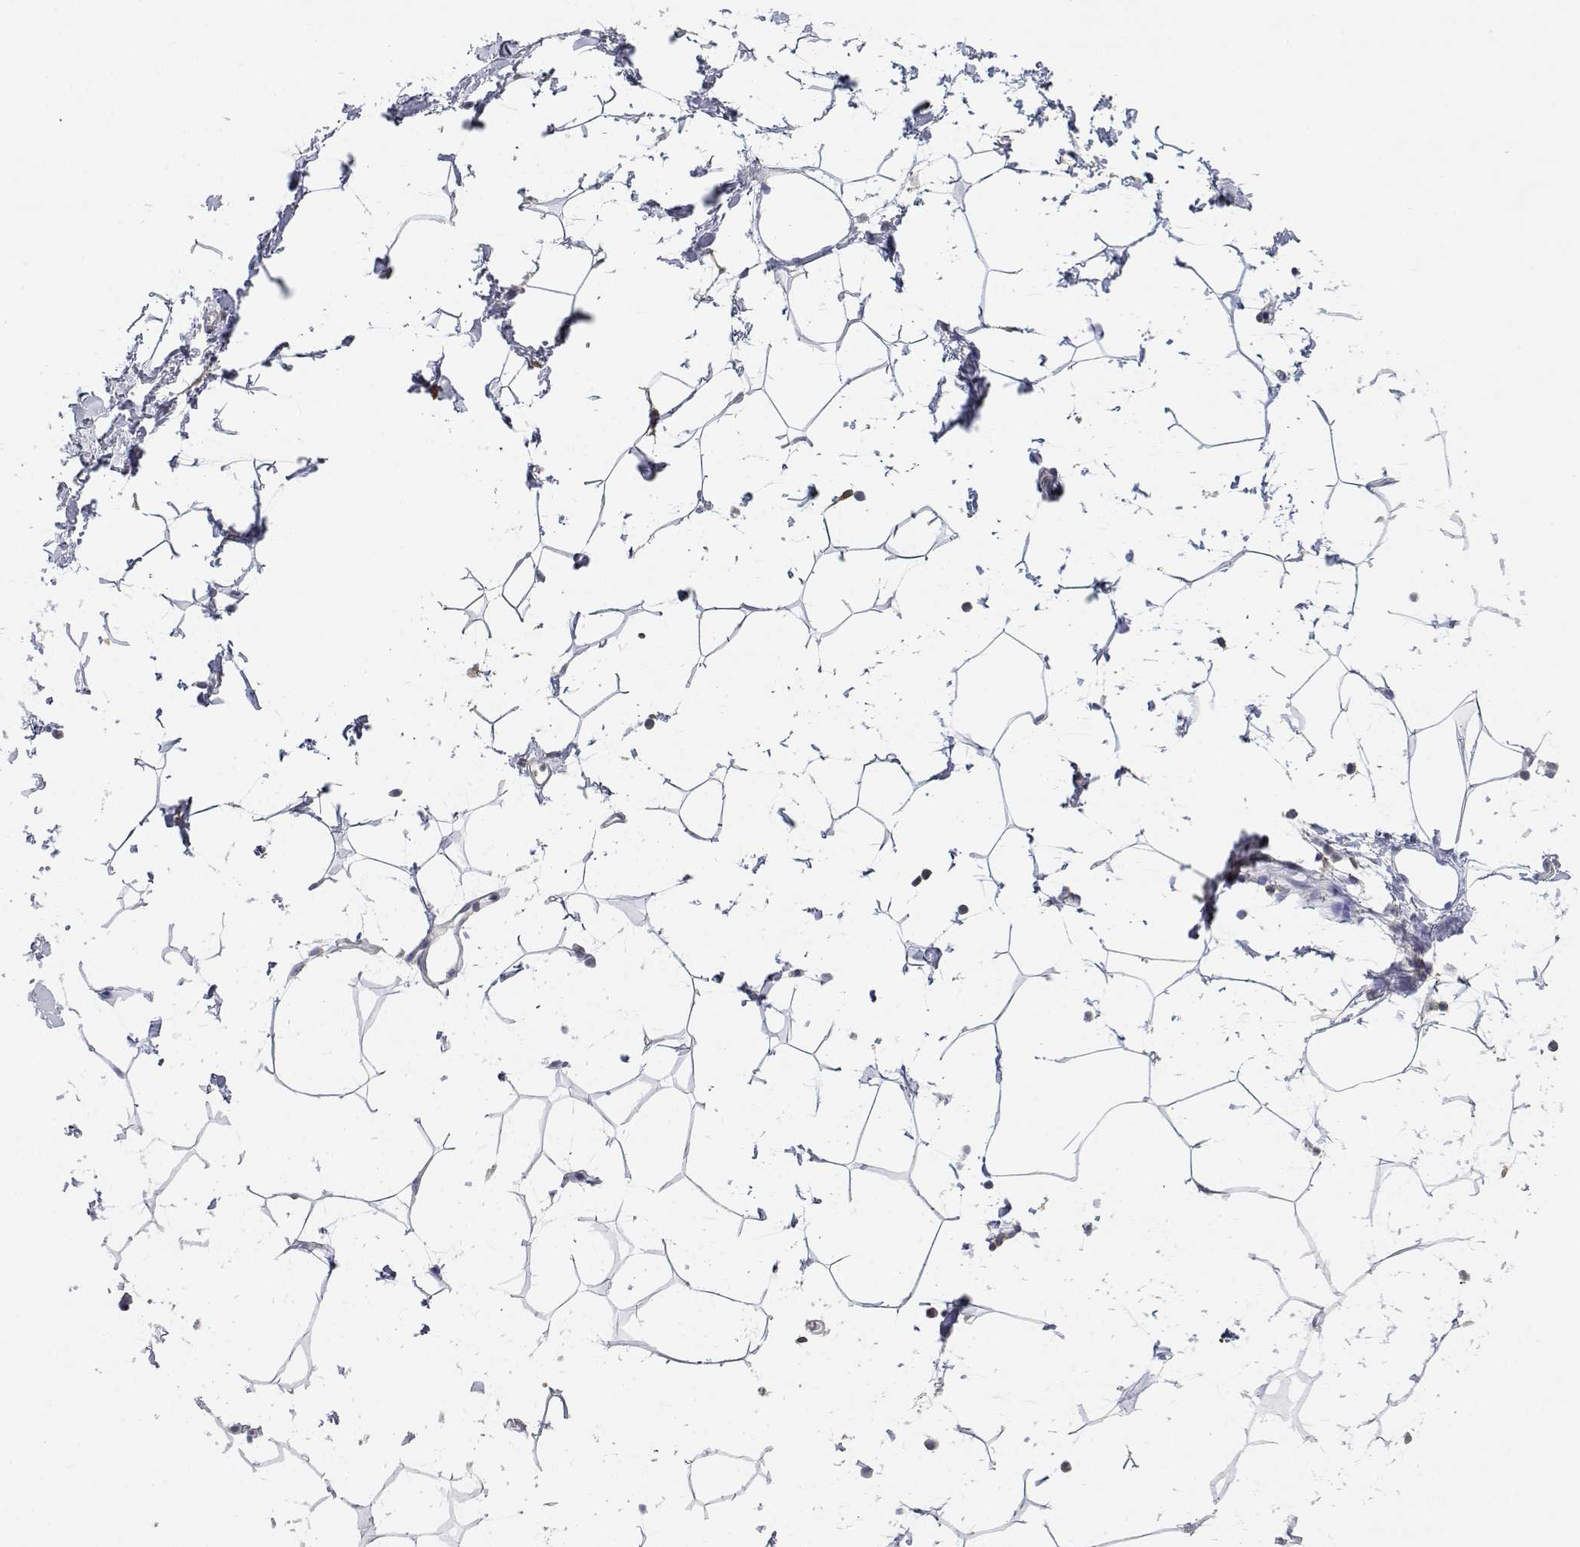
{"staining": {"intensity": "negative", "quantity": "none", "location": "none"}, "tissue": "breast", "cell_type": "Adipocytes", "image_type": "normal", "snomed": [{"axis": "morphology", "description": "Normal tissue, NOS"}, {"axis": "topography", "description": "Breast"}], "caption": "Protein analysis of unremarkable breast reveals no significant staining in adipocytes. The staining is performed using DAB (3,3'-diaminobenzidine) brown chromogen with nuclei counter-stained in using hematoxylin.", "gene": "ADA", "patient": {"sex": "female", "age": 32}}